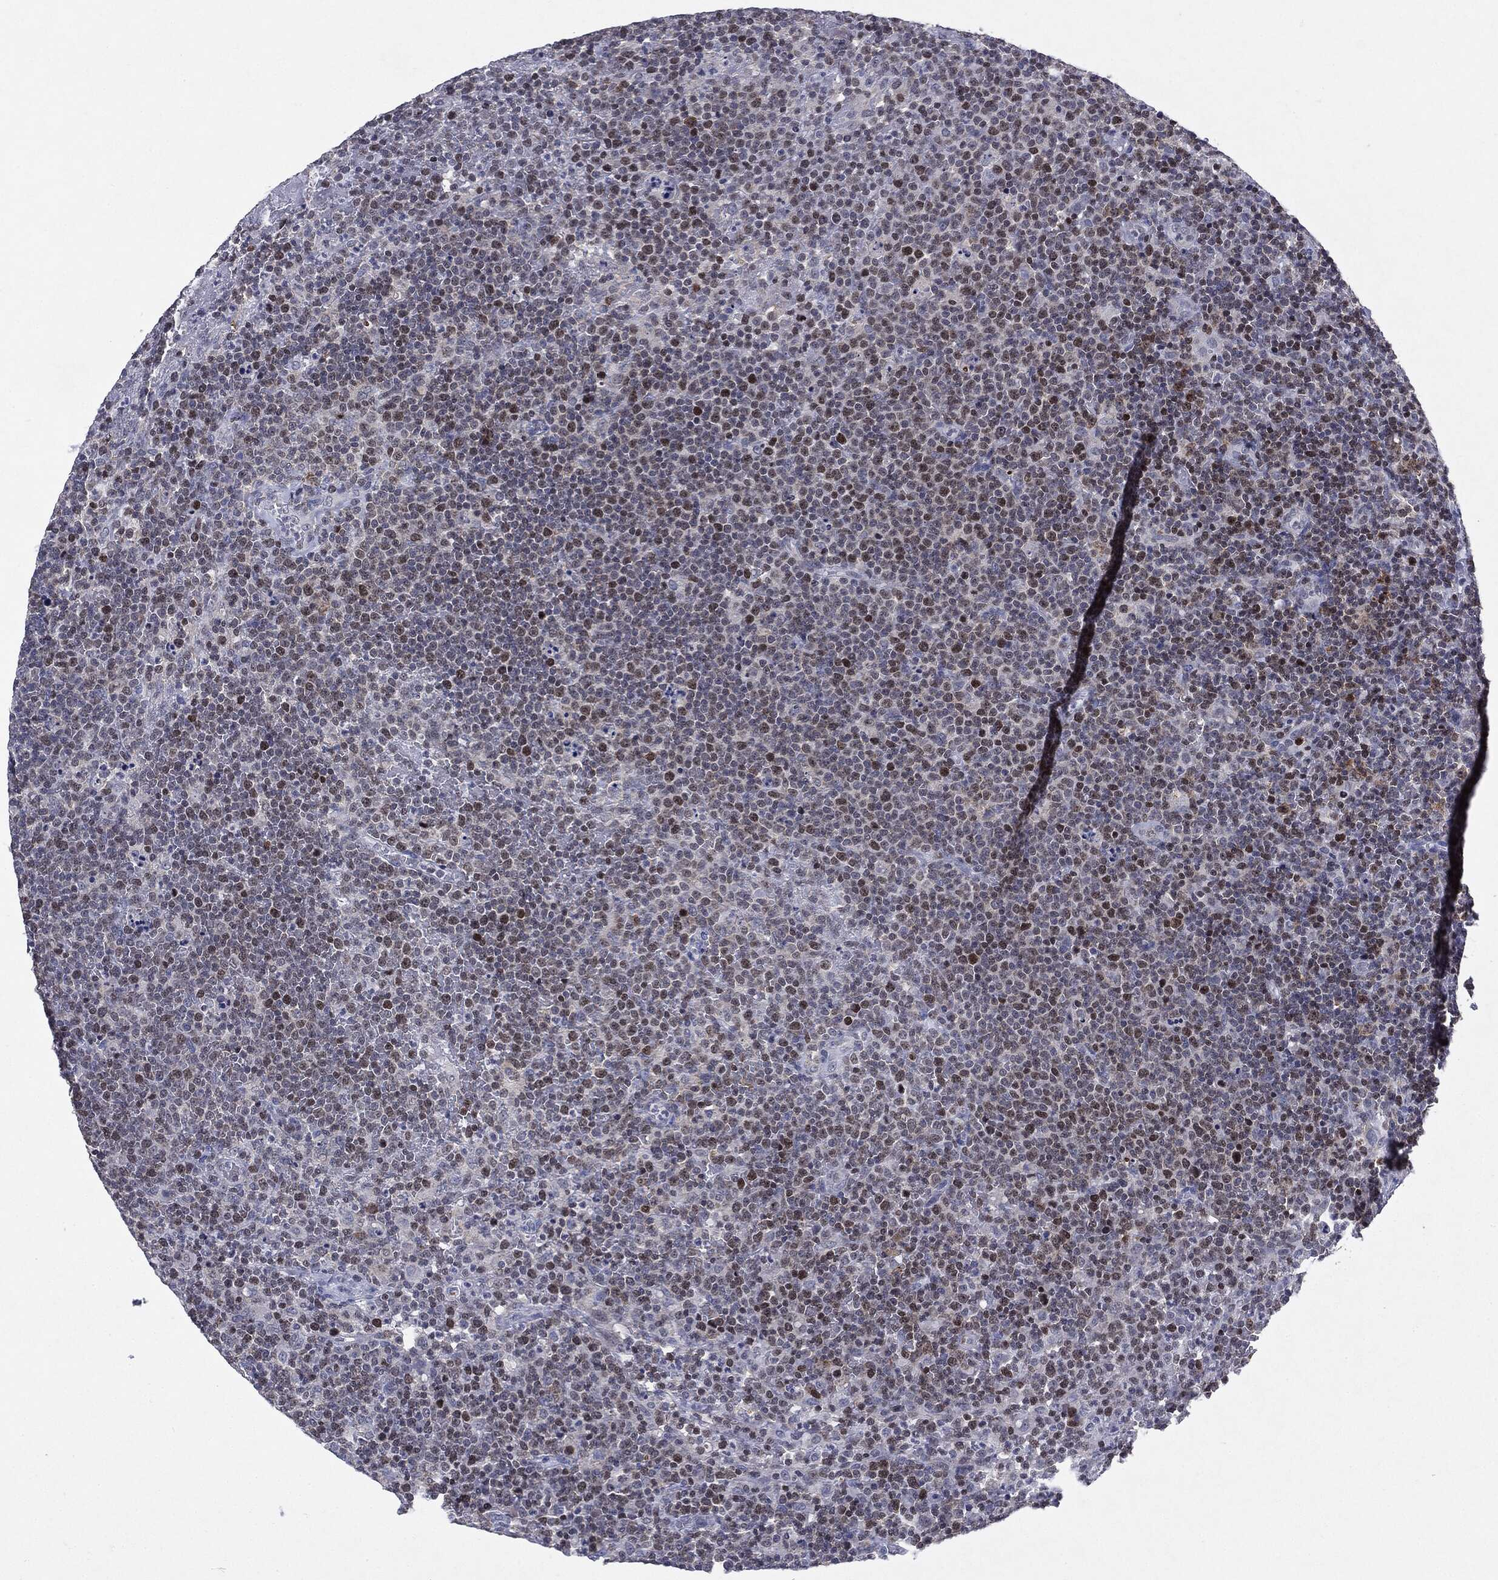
{"staining": {"intensity": "strong", "quantity": "<25%", "location": "nuclear"}, "tissue": "lymphoma", "cell_type": "Tumor cells", "image_type": "cancer", "snomed": [{"axis": "morphology", "description": "Malignant lymphoma, non-Hodgkin's type, High grade"}, {"axis": "topography", "description": "Lymph node"}], "caption": "Immunohistochemistry (IHC) histopathology image of human lymphoma stained for a protein (brown), which reveals medium levels of strong nuclear positivity in about <25% of tumor cells.", "gene": "KIF2C", "patient": {"sex": "male", "age": 61}}